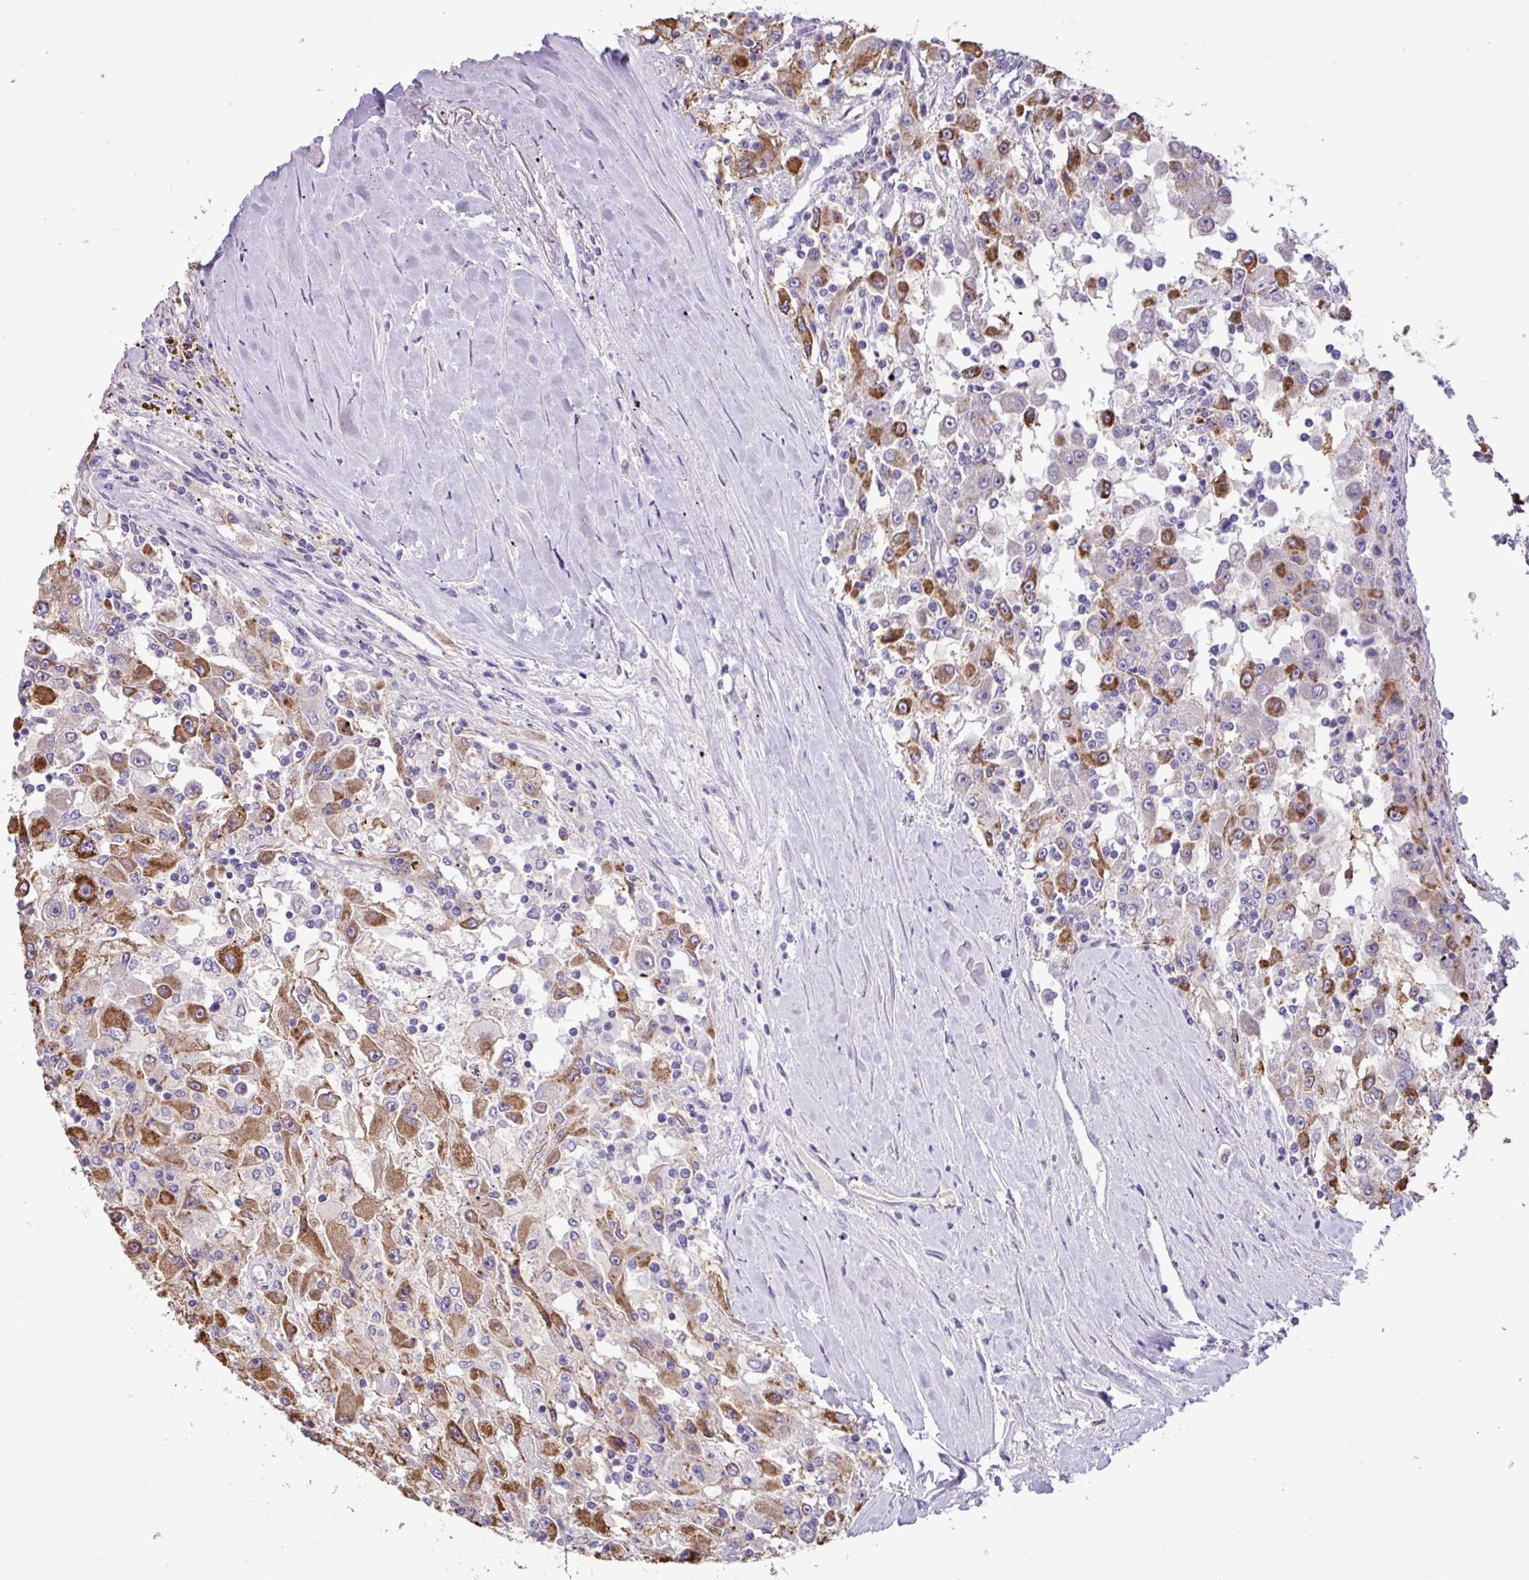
{"staining": {"intensity": "moderate", "quantity": "25%-75%", "location": "cytoplasmic/membranous"}, "tissue": "renal cancer", "cell_type": "Tumor cells", "image_type": "cancer", "snomed": [{"axis": "morphology", "description": "Adenocarcinoma, NOS"}, {"axis": "topography", "description": "Kidney"}], "caption": "This histopathology image reveals immunohistochemistry staining of human adenocarcinoma (renal), with medium moderate cytoplasmic/membranous staining in about 25%-75% of tumor cells.", "gene": "PNLDC1", "patient": {"sex": "female", "age": 67}}